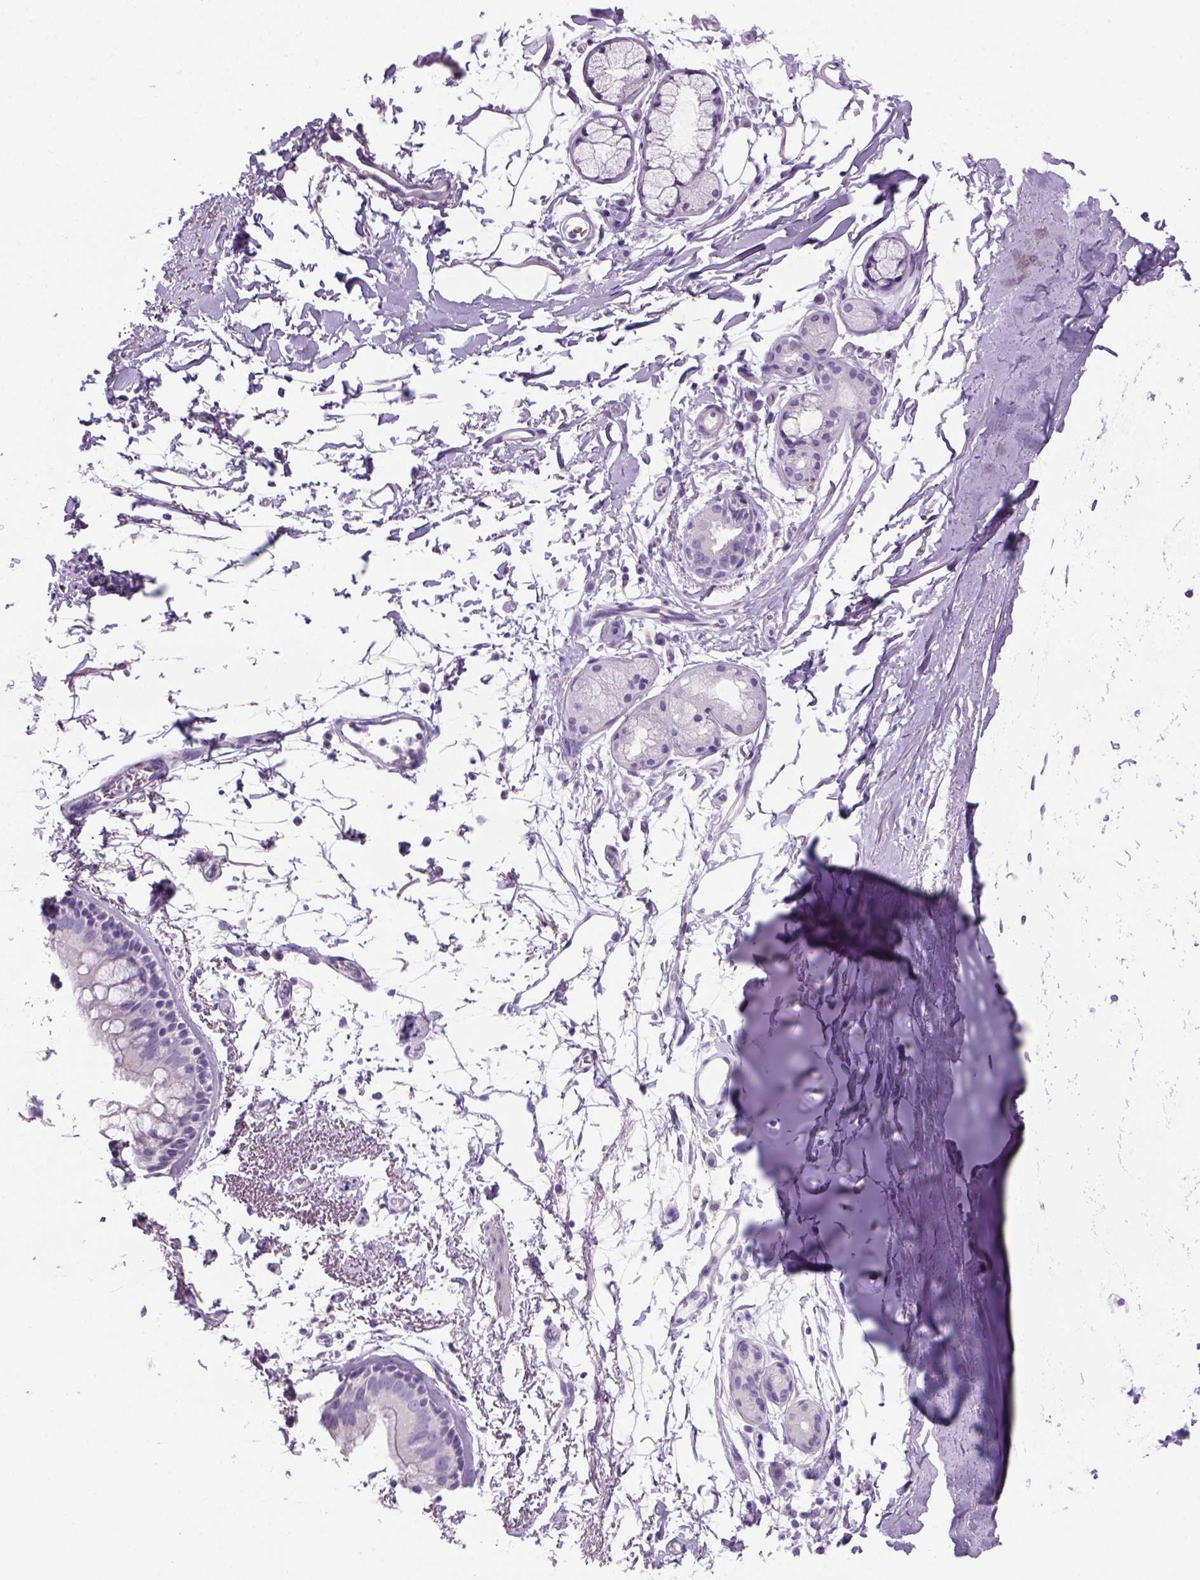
{"staining": {"intensity": "negative", "quantity": "none", "location": "none"}, "tissue": "adipose tissue", "cell_type": "Adipocytes", "image_type": "normal", "snomed": [{"axis": "morphology", "description": "Normal tissue, NOS"}, {"axis": "topography", "description": "Lymph node"}, {"axis": "topography", "description": "Bronchus"}], "caption": "Normal adipose tissue was stained to show a protein in brown. There is no significant positivity in adipocytes.", "gene": "TENM4", "patient": {"sex": "female", "age": 70}}